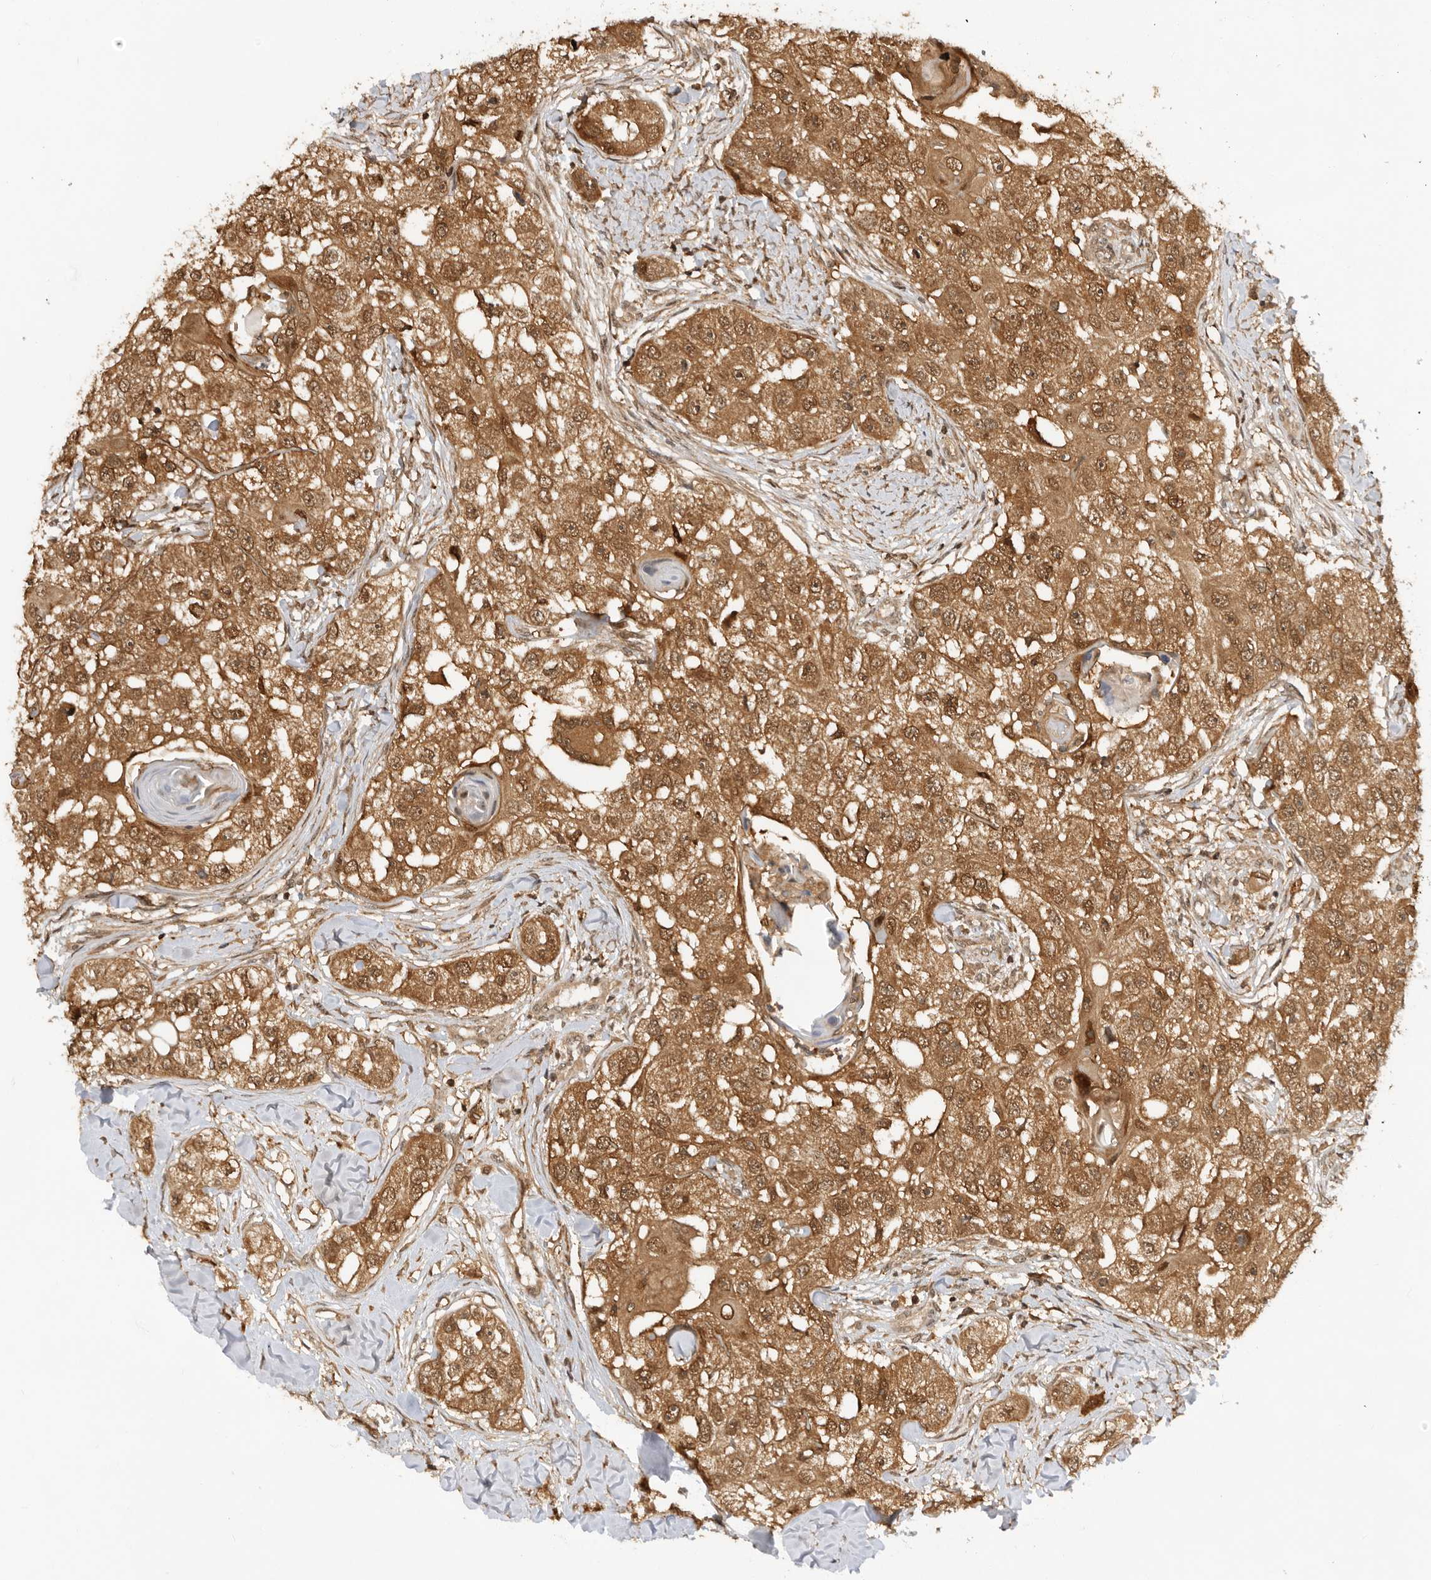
{"staining": {"intensity": "moderate", "quantity": ">75%", "location": "cytoplasmic/membranous,nuclear"}, "tissue": "head and neck cancer", "cell_type": "Tumor cells", "image_type": "cancer", "snomed": [{"axis": "morphology", "description": "Normal tissue, NOS"}, {"axis": "morphology", "description": "Squamous cell carcinoma, NOS"}, {"axis": "topography", "description": "Skeletal muscle"}, {"axis": "topography", "description": "Head-Neck"}], "caption": "Brown immunohistochemical staining in head and neck cancer demonstrates moderate cytoplasmic/membranous and nuclear positivity in about >75% of tumor cells.", "gene": "ADPRS", "patient": {"sex": "male", "age": 51}}